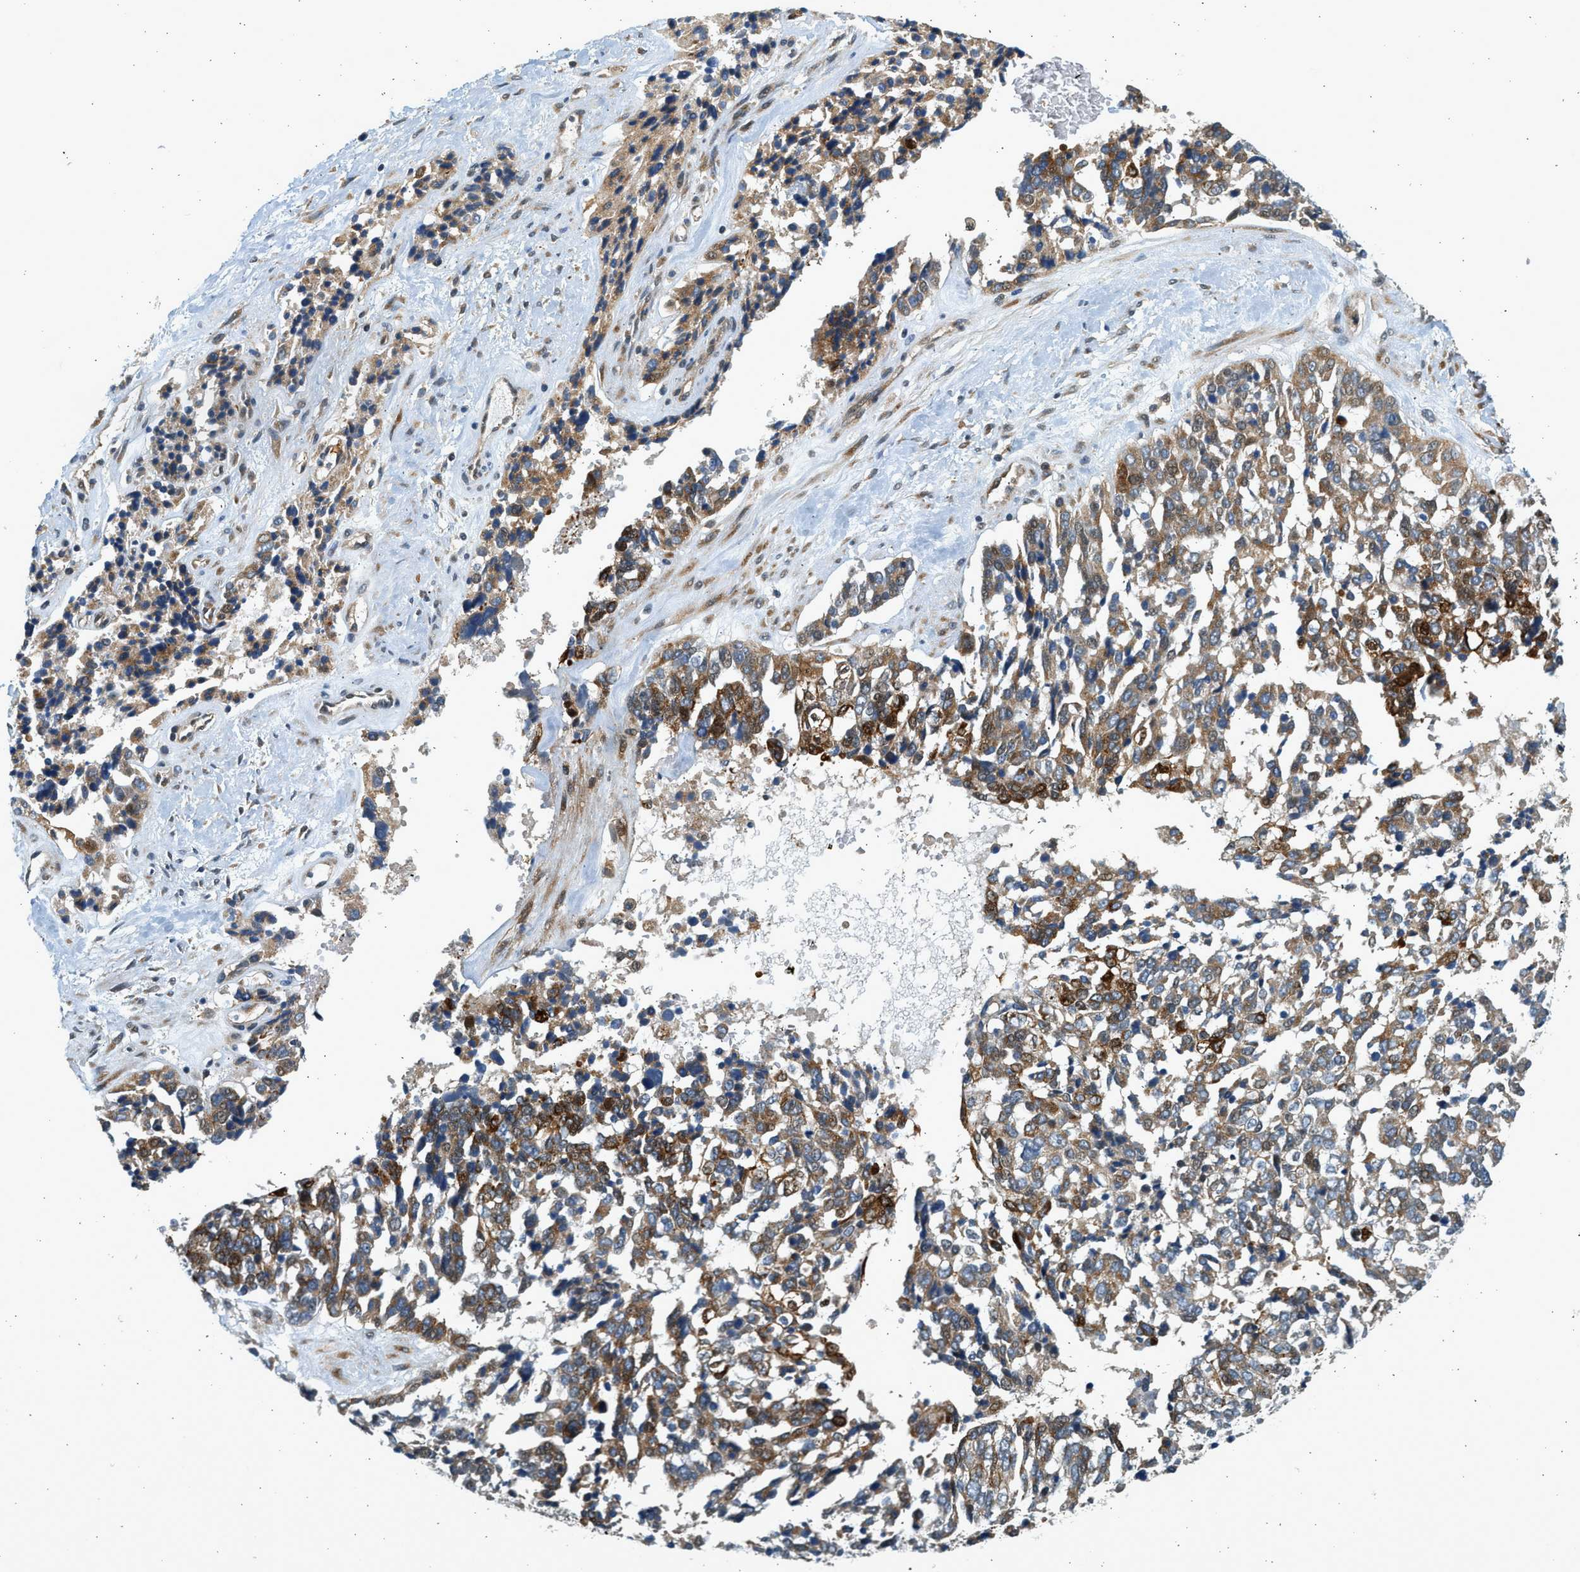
{"staining": {"intensity": "moderate", "quantity": ">75%", "location": "cytoplasmic/membranous"}, "tissue": "ovarian cancer", "cell_type": "Tumor cells", "image_type": "cancer", "snomed": [{"axis": "morphology", "description": "Cystadenocarcinoma, serous, NOS"}, {"axis": "topography", "description": "Ovary"}], "caption": "This image displays ovarian serous cystadenocarcinoma stained with immunohistochemistry to label a protein in brown. The cytoplasmic/membranous of tumor cells show moderate positivity for the protein. Nuclei are counter-stained blue.", "gene": "NRSN2", "patient": {"sex": "female", "age": 44}}